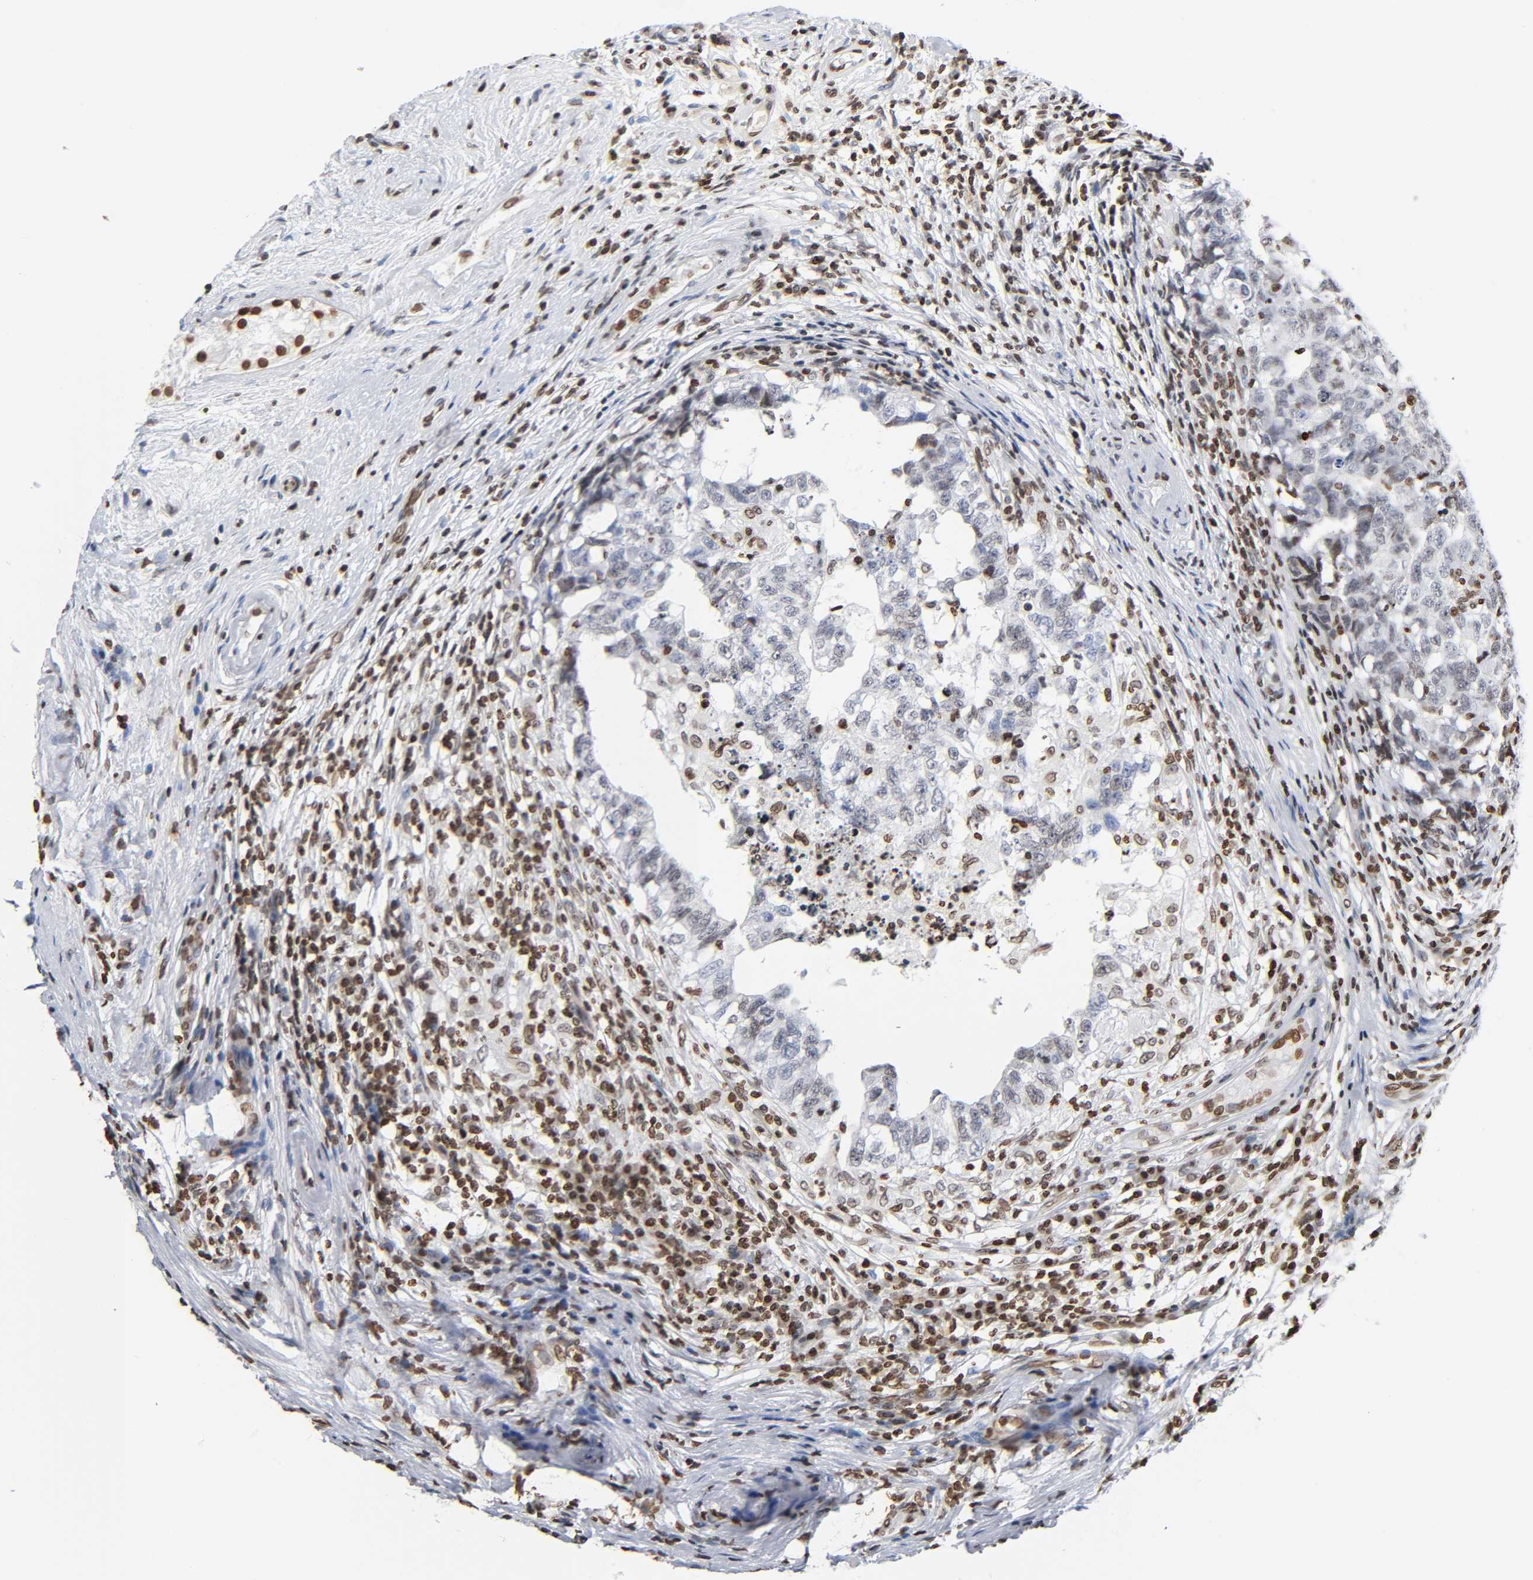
{"staining": {"intensity": "moderate", "quantity": "<25%", "location": "nuclear"}, "tissue": "testis cancer", "cell_type": "Tumor cells", "image_type": "cancer", "snomed": [{"axis": "morphology", "description": "Carcinoma, Embryonal, NOS"}, {"axis": "topography", "description": "Testis"}], "caption": "High-power microscopy captured an immunohistochemistry (IHC) image of testis cancer (embryonal carcinoma), revealing moderate nuclear positivity in approximately <25% of tumor cells. Nuclei are stained in blue.", "gene": "HOXA6", "patient": {"sex": "male", "age": 21}}